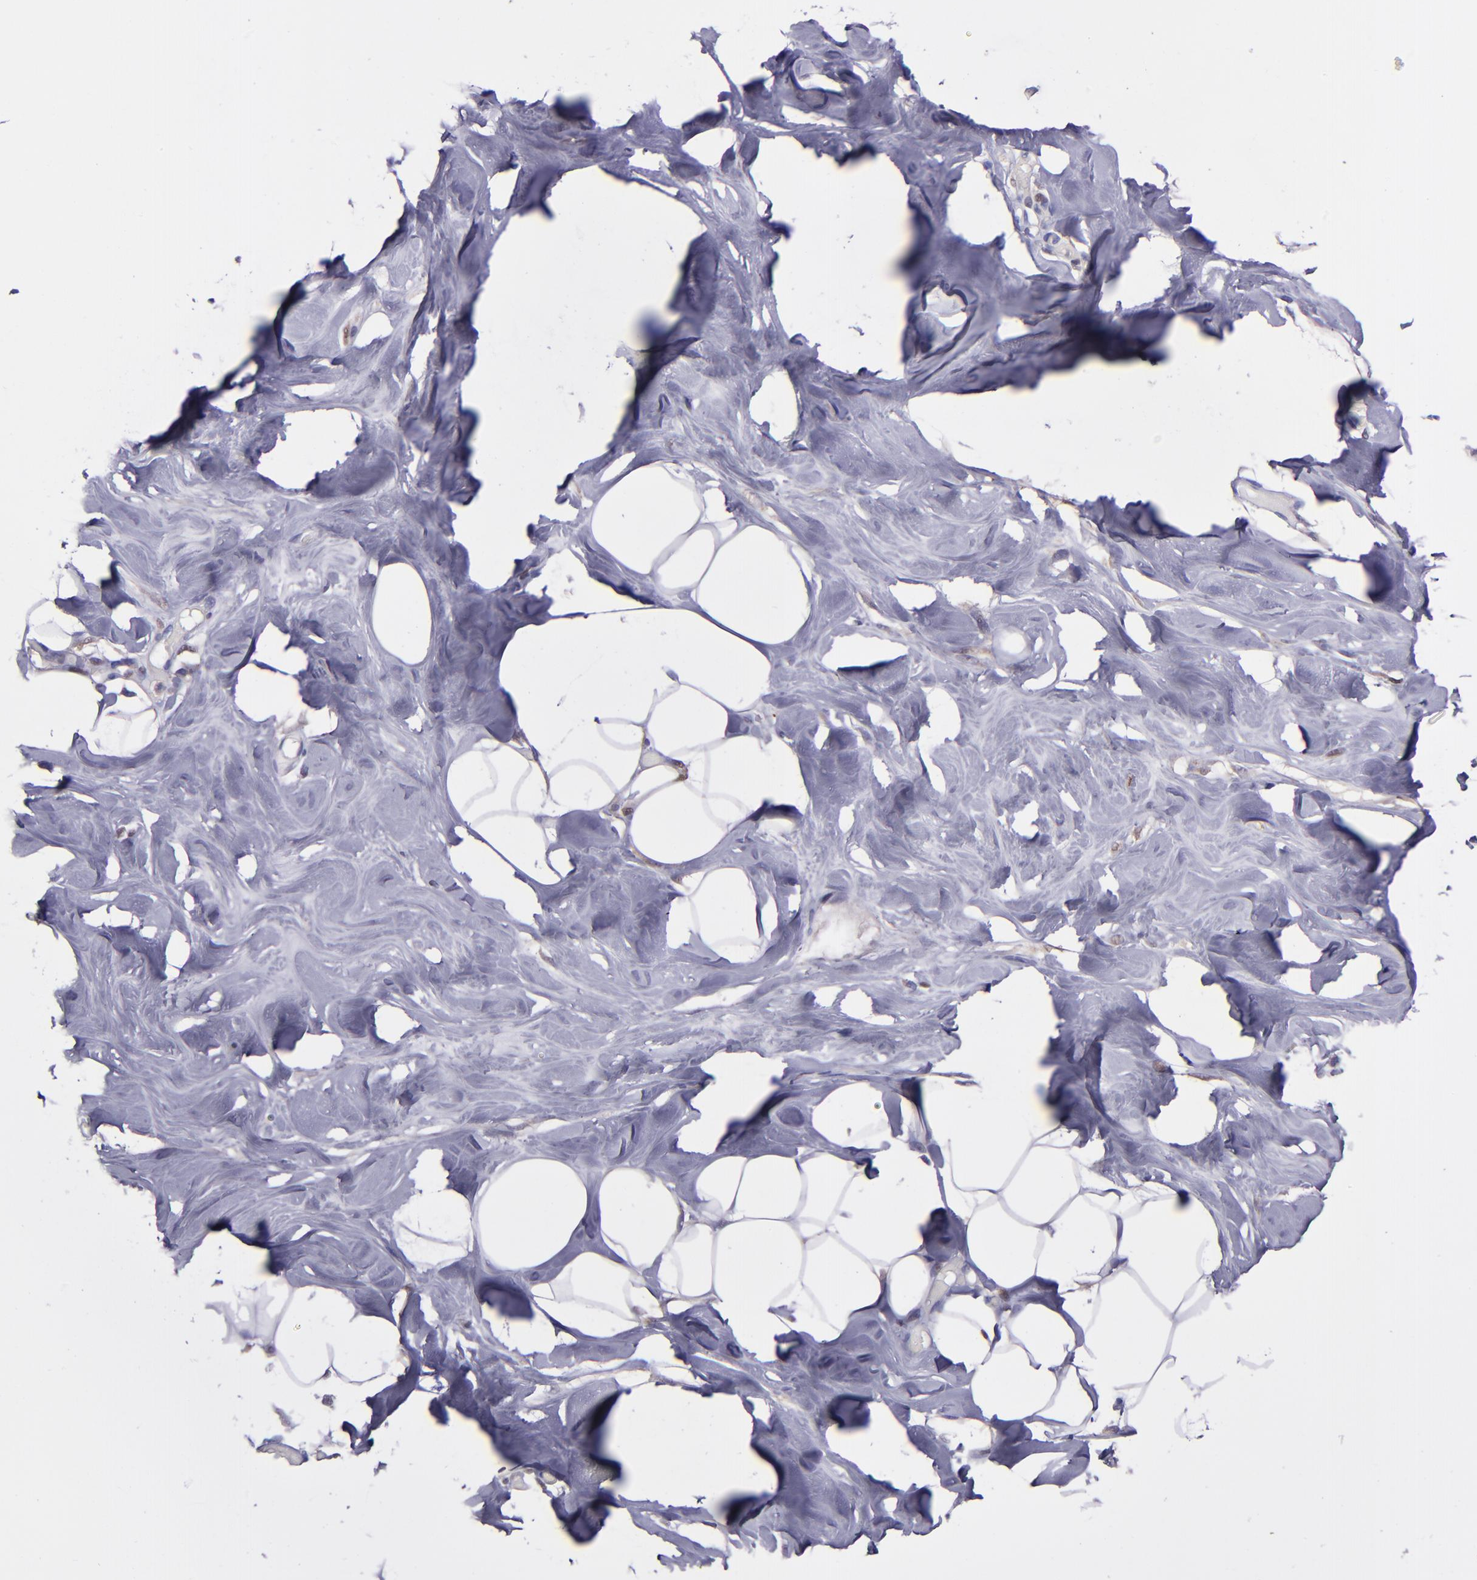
{"staining": {"intensity": "negative", "quantity": "none", "location": "none"}, "tissue": "breast", "cell_type": "Adipocytes", "image_type": "normal", "snomed": [{"axis": "morphology", "description": "Normal tissue, NOS"}, {"axis": "topography", "description": "Breast"}, {"axis": "topography", "description": "Soft tissue"}], "caption": "This is a micrograph of immunohistochemistry staining of benign breast, which shows no staining in adipocytes.", "gene": "WASH6P", "patient": {"sex": "female", "age": 25}}